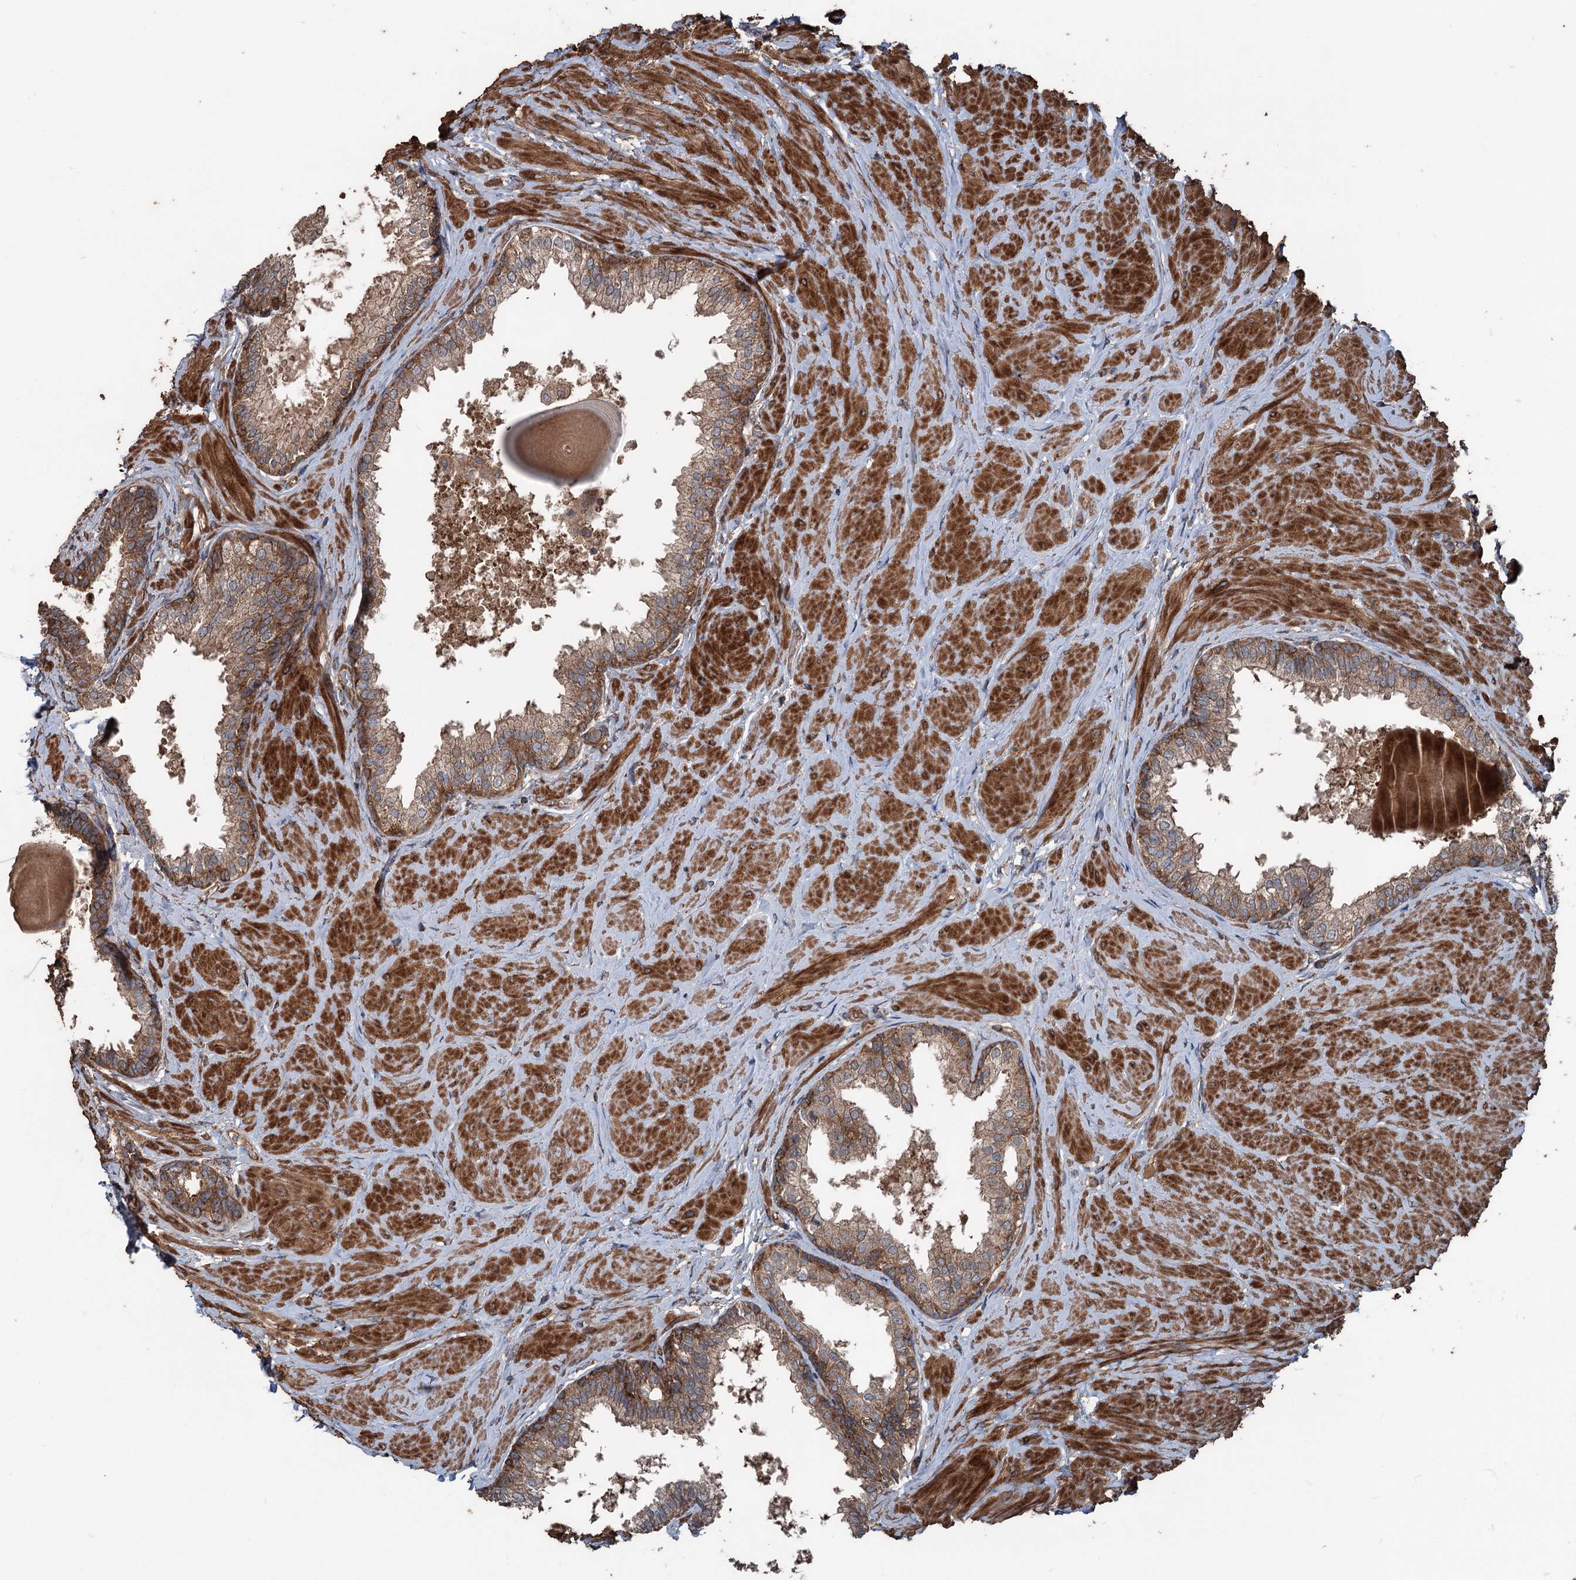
{"staining": {"intensity": "strong", "quantity": "25%-75%", "location": "cytoplasmic/membranous"}, "tissue": "prostate", "cell_type": "Glandular cells", "image_type": "normal", "snomed": [{"axis": "morphology", "description": "Normal tissue, NOS"}, {"axis": "topography", "description": "Prostate"}], "caption": "This is a micrograph of immunohistochemistry staining of unremarkable prostate, which shows strong positivity in the cytoplasmic/membranous of glandular cells.", "gene": "RNF214", "patient": {"sex": "male", "age": 48}}